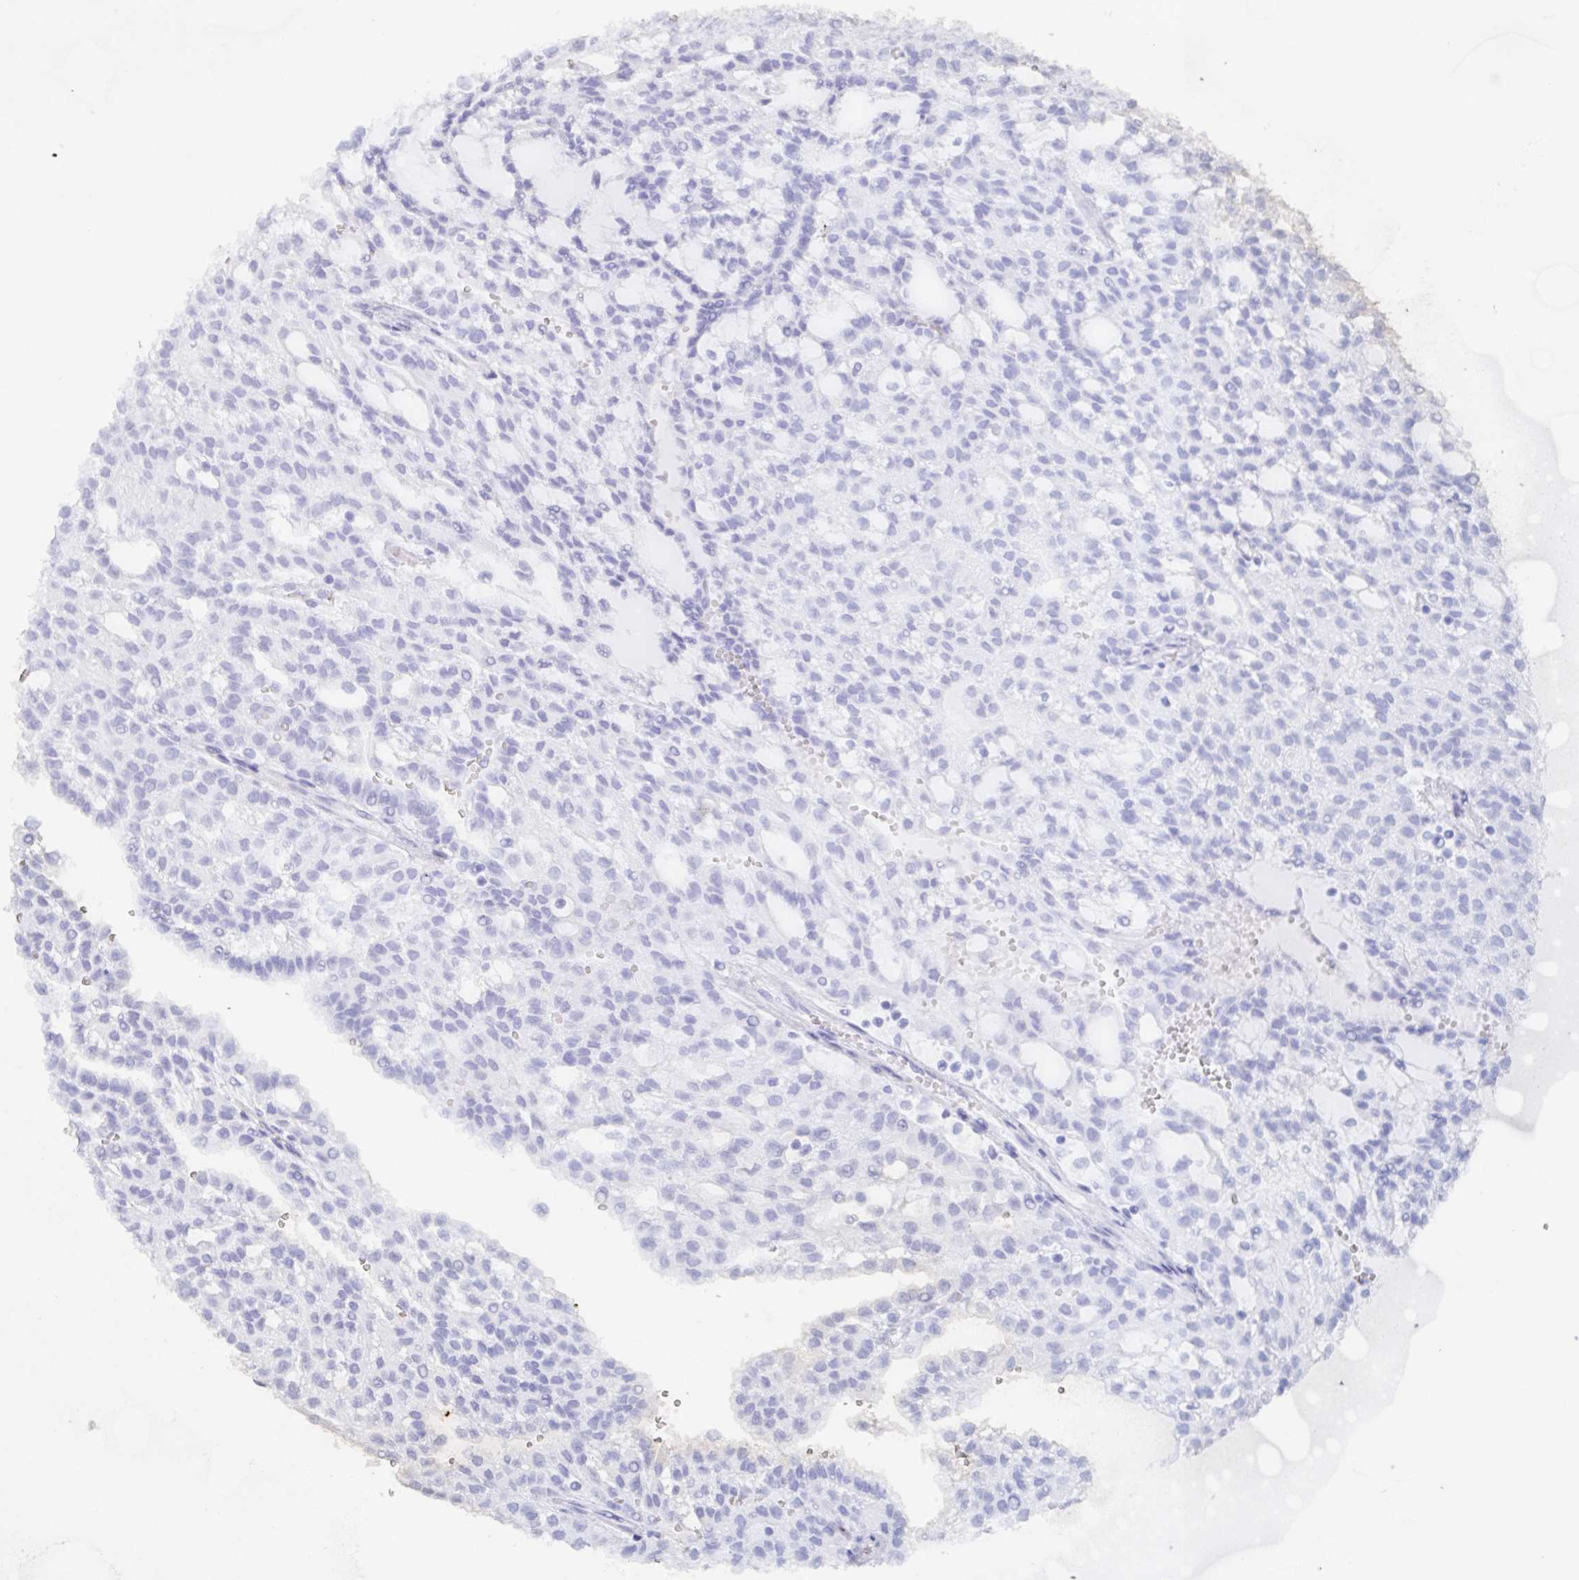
{"staining": {"intensity": "negative", "quantity": "none", "location": "none"}, "tissue": "renal cancer", "cell_type": "Tumor cells", "image_type": "cancer", "snomed": [{"axis": "morphology", "description": "Adenocarcinoma, NOS"}, {"axis": "topography", "description": "Kidney"}], "caption": "Tumor cells are negative for protein expression in human renal cancer.", "gene": "AGFG2", "patient": {"sex": "male", "age": 63}}